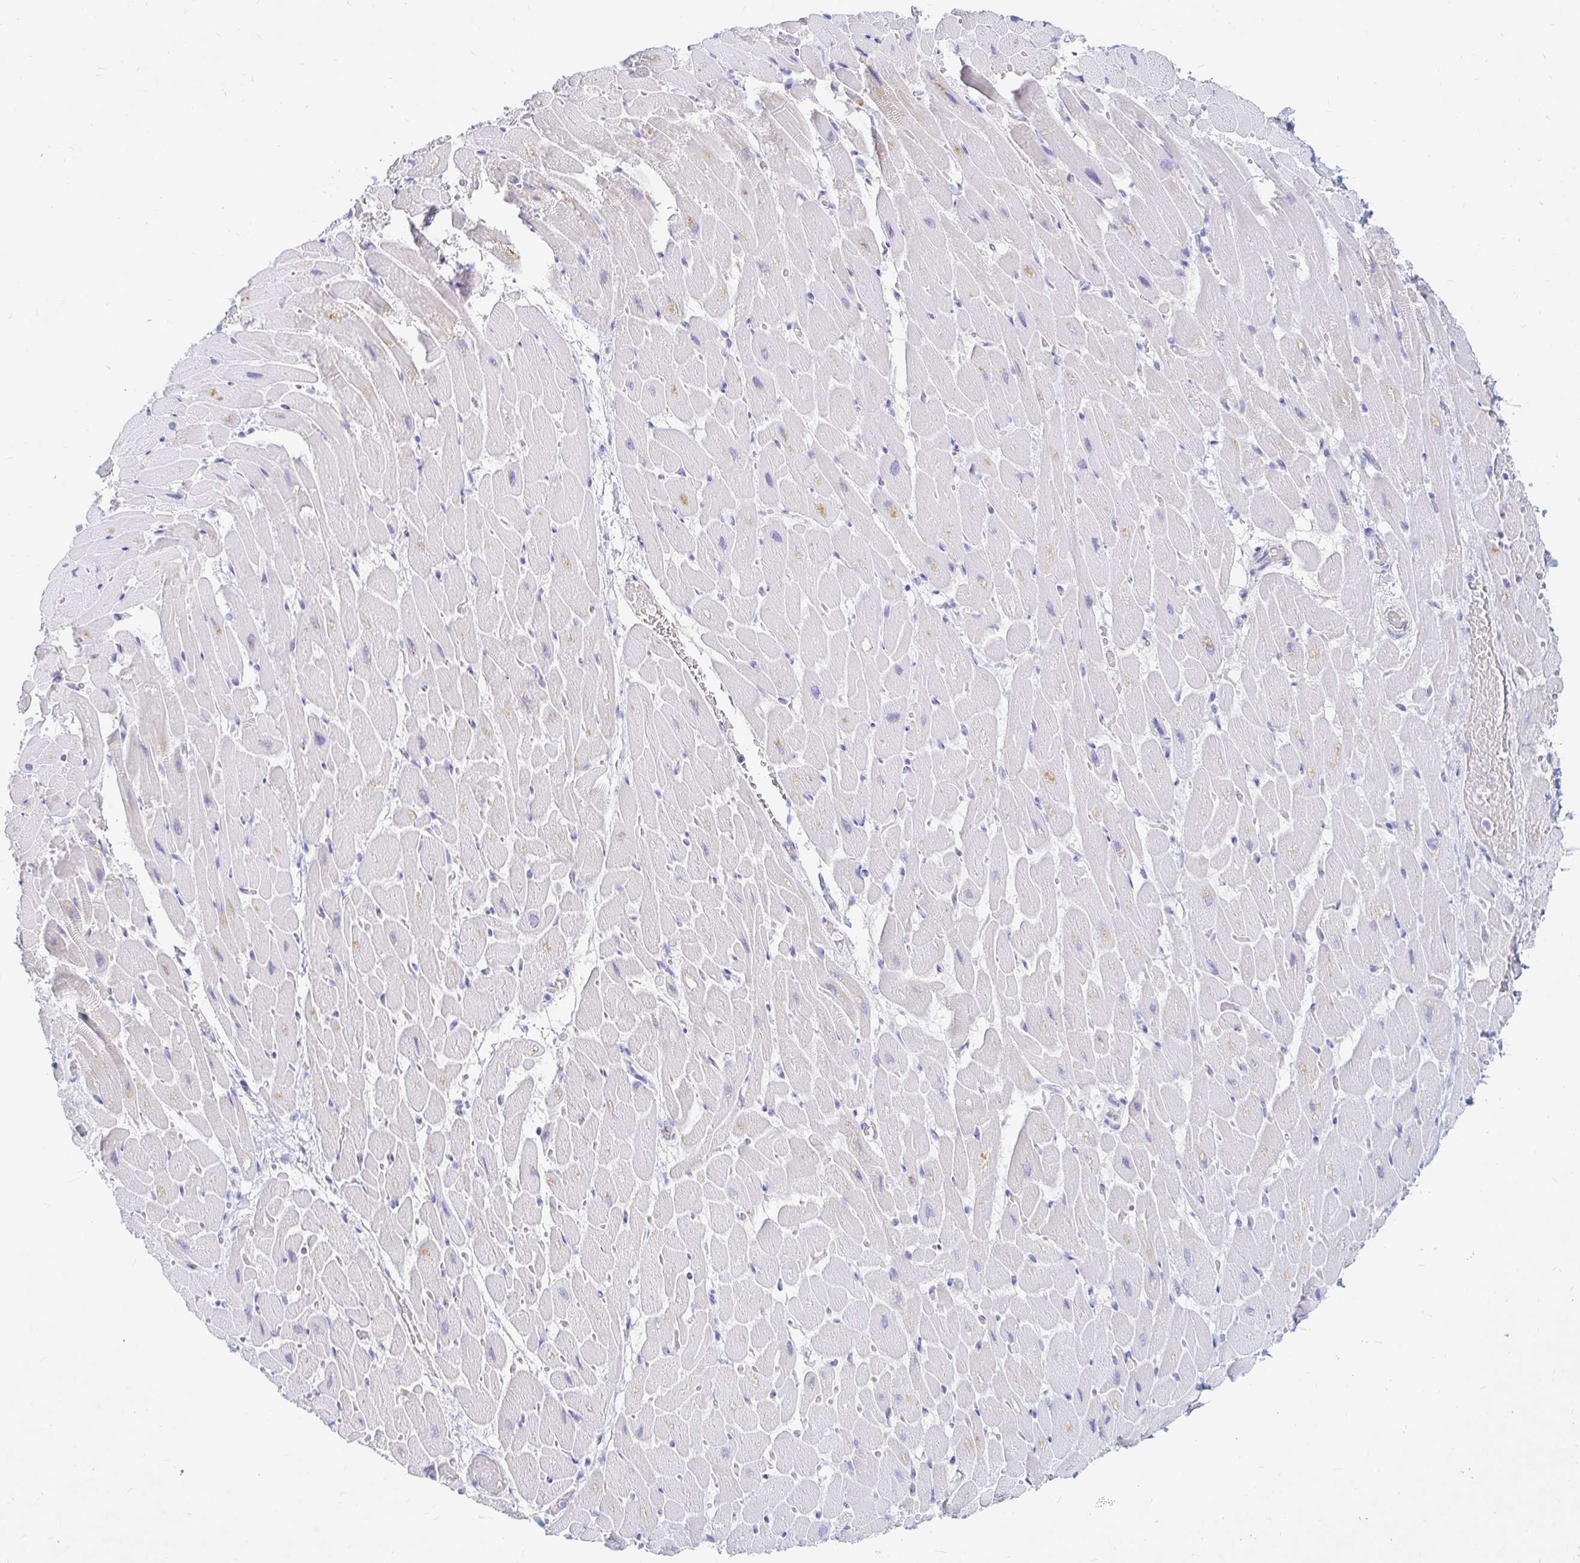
{"staining": {"intensity": "negative", "quantity": "none", "location": "none"}, "tissue": "heart muscle", "cell_type": "Cardiomyocytes", "image_type": "normal", "snomed": [{"axis": "morphology", "description": "Normal tissue, NOS"}, {"axis": "topography", "description": "Heart"}], "caption": "High power microscopy histopathology image of an IHC histopathology image of normal heart muscle, revealing no significant positivity in cardiomyocytes. (DAB immunohistochemistry (IHC), high magnification).", "gene": "NR2E1", "patient": {"sex": "male", "age": 37}}